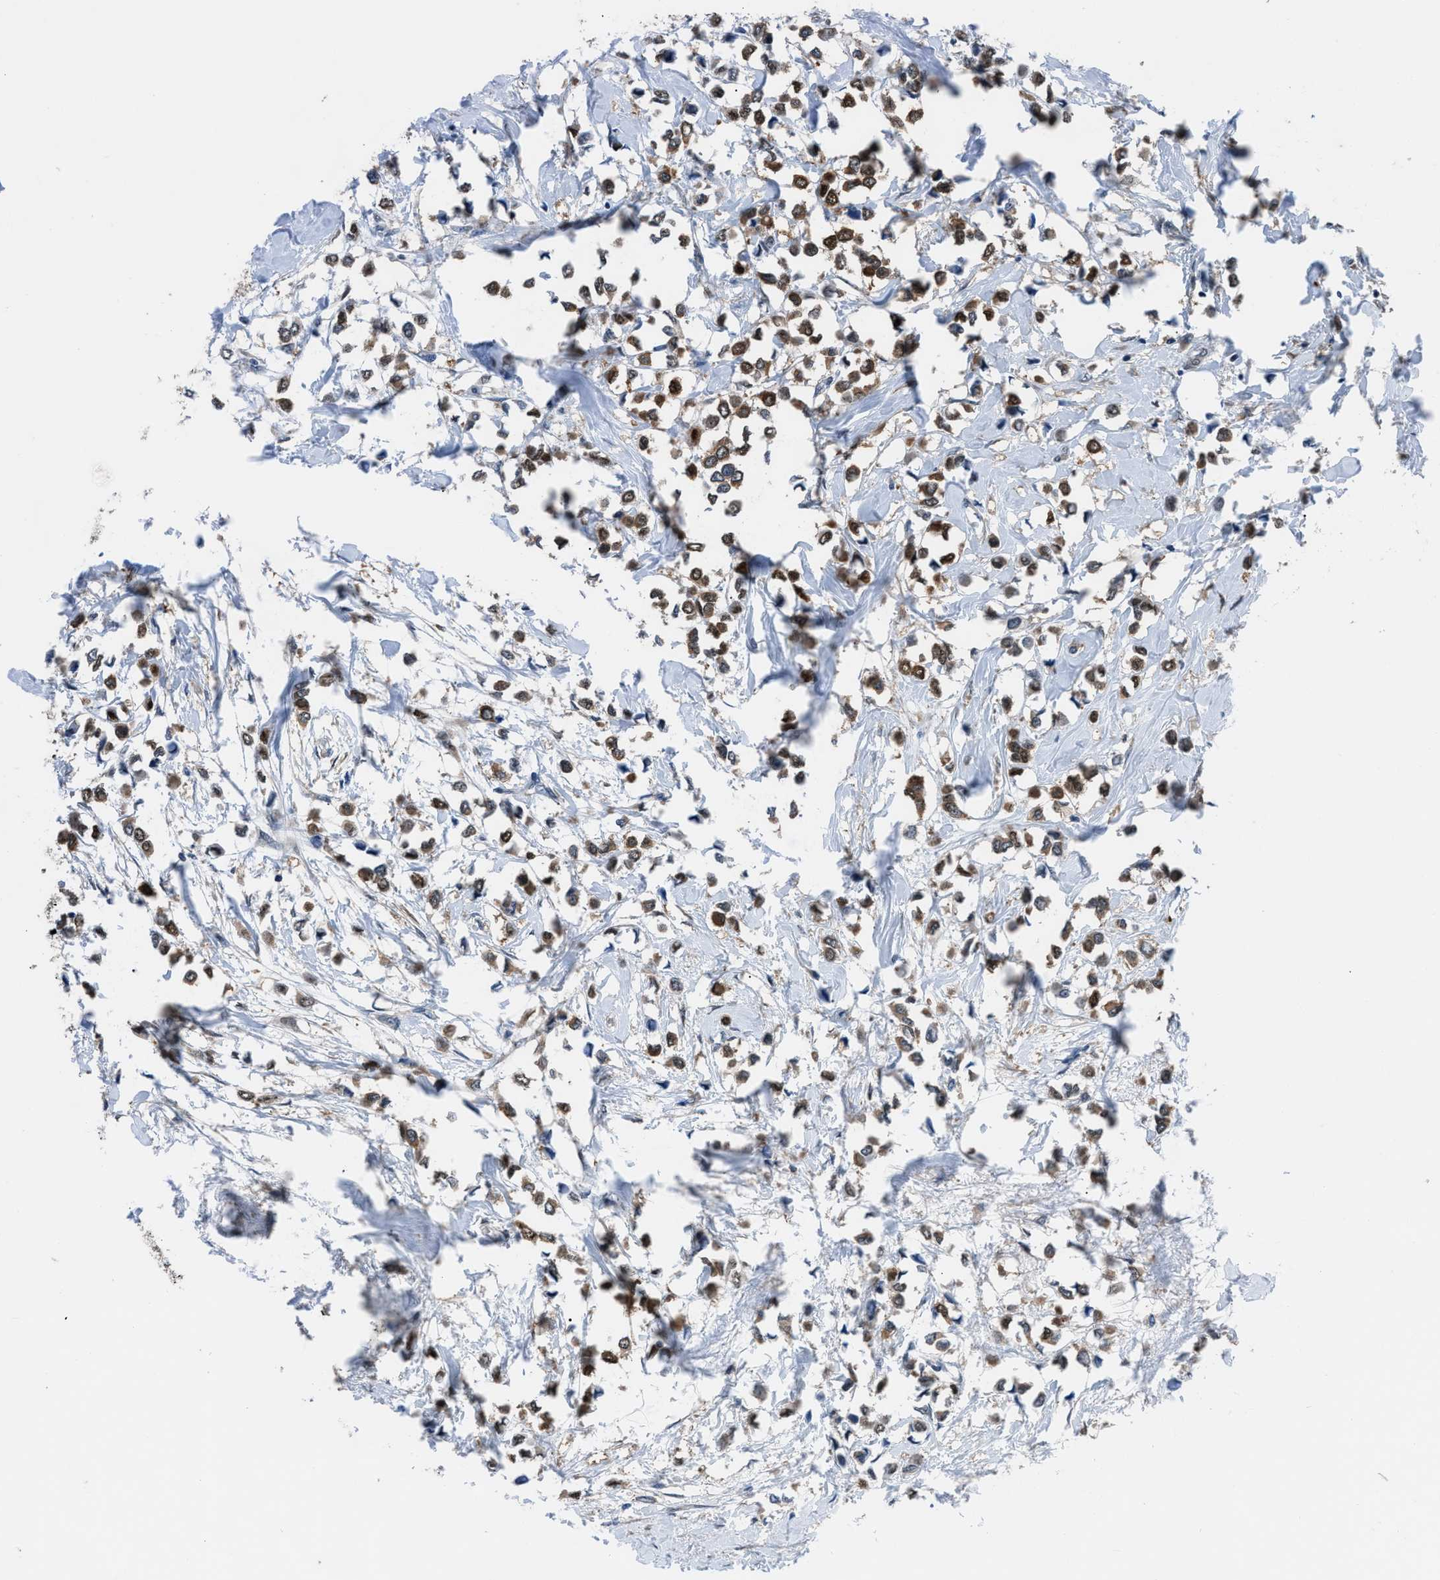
{"staining": {"intensity": "strong", "quantity": ">75%", "location": "cytoplasmic/membranous"}, "tissue": "breast cancer", "cell_type": "Tumor cells", "image_type": "cancer", "snomed": [{"axis": "morphology", "description": "Lobular carcinoma"}, {"axis": "topography", "description": "Breast"}], "caption": "Tumor cells display high levels of strong cytoplasmic/membranous staining in approximately >75% of cells in human breast cancer (lobular carcinoma).", "gene": "TMEM45B", "patient": {"sex": "female", "age": 51}}